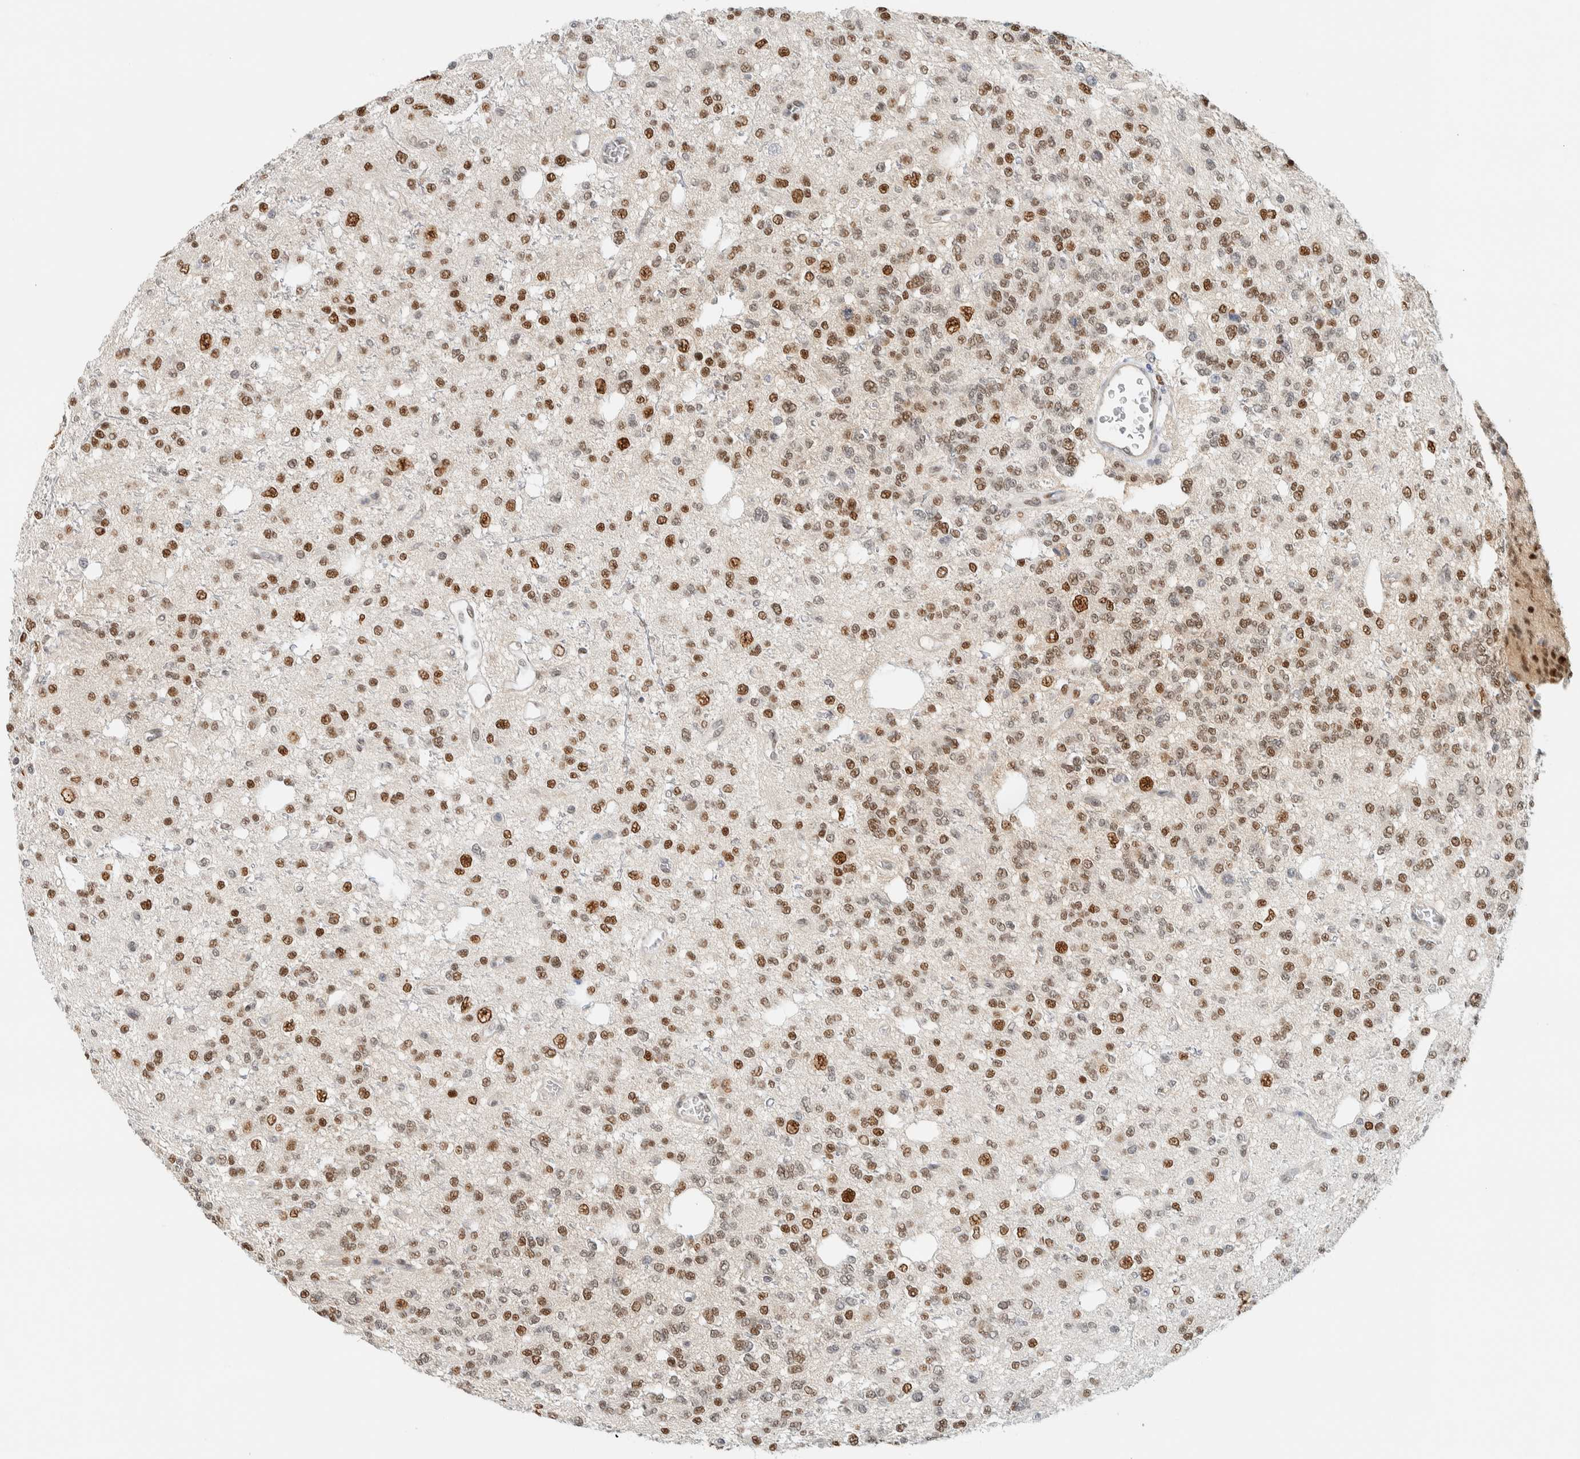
{"staining": {"intensity": "strong", "quantity": "25%-75%", "location": "nuclear"}, "tissue": "glioma", "cell_type": "Tumor cells", "image_type": "cancer", "snomed": [{"axis": "morphology", "description": "Glioma, malignant, Low grade"}, {"axis": "topography", "description": "Brain"}], "caption": "DAB (3,3'-diaminobenzidine) immunohistochemical staining of low-grade glioma (malignant) exhibits strong nuclear protein positivity in approximately 25%-75% of tumor cells. (DAB IHC, brown staining for protein, blue staining for nuclei).", "gene": "ZNF683", "patient": {"sex": "male", "age": 38}}